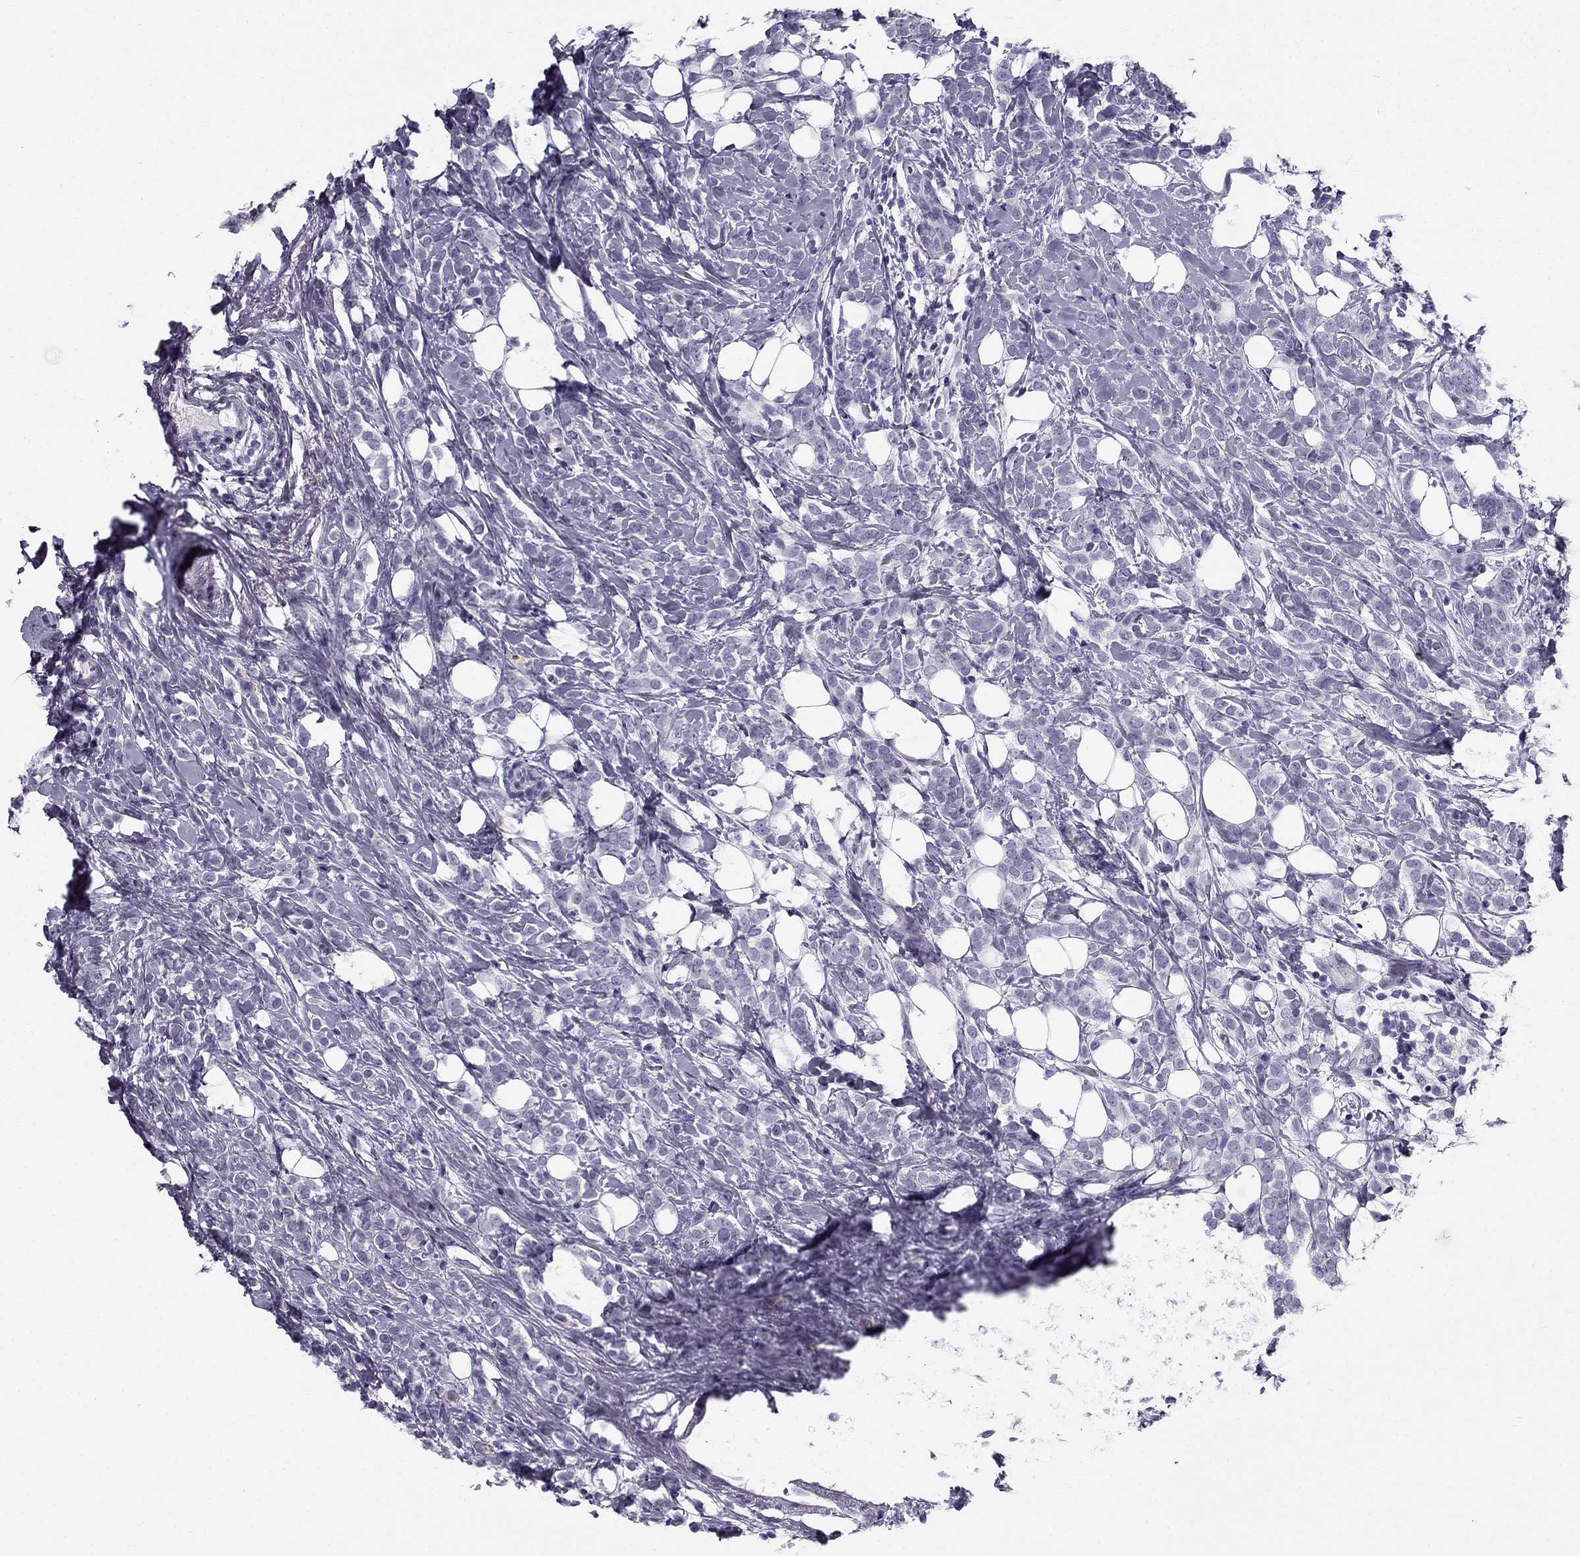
{"staining": {"intensity": "negative", "quantity": "none", "location": "none"}, "tissue": "breast cancer", "cell_type": "Tumor cells", "image_type": "cancer", "snomed": [{"axis": "morphology", "description": "Lobular carcinoma"}, {"axis": "topography", "description": "Breast"}], "caption": "Human lobular carcinoma (breast) stained for a protein using immunohistochemistry exhibits no staining in tumor cells.", "gene": "MC5R", "patient": {"sex": "female", "age": 49}}